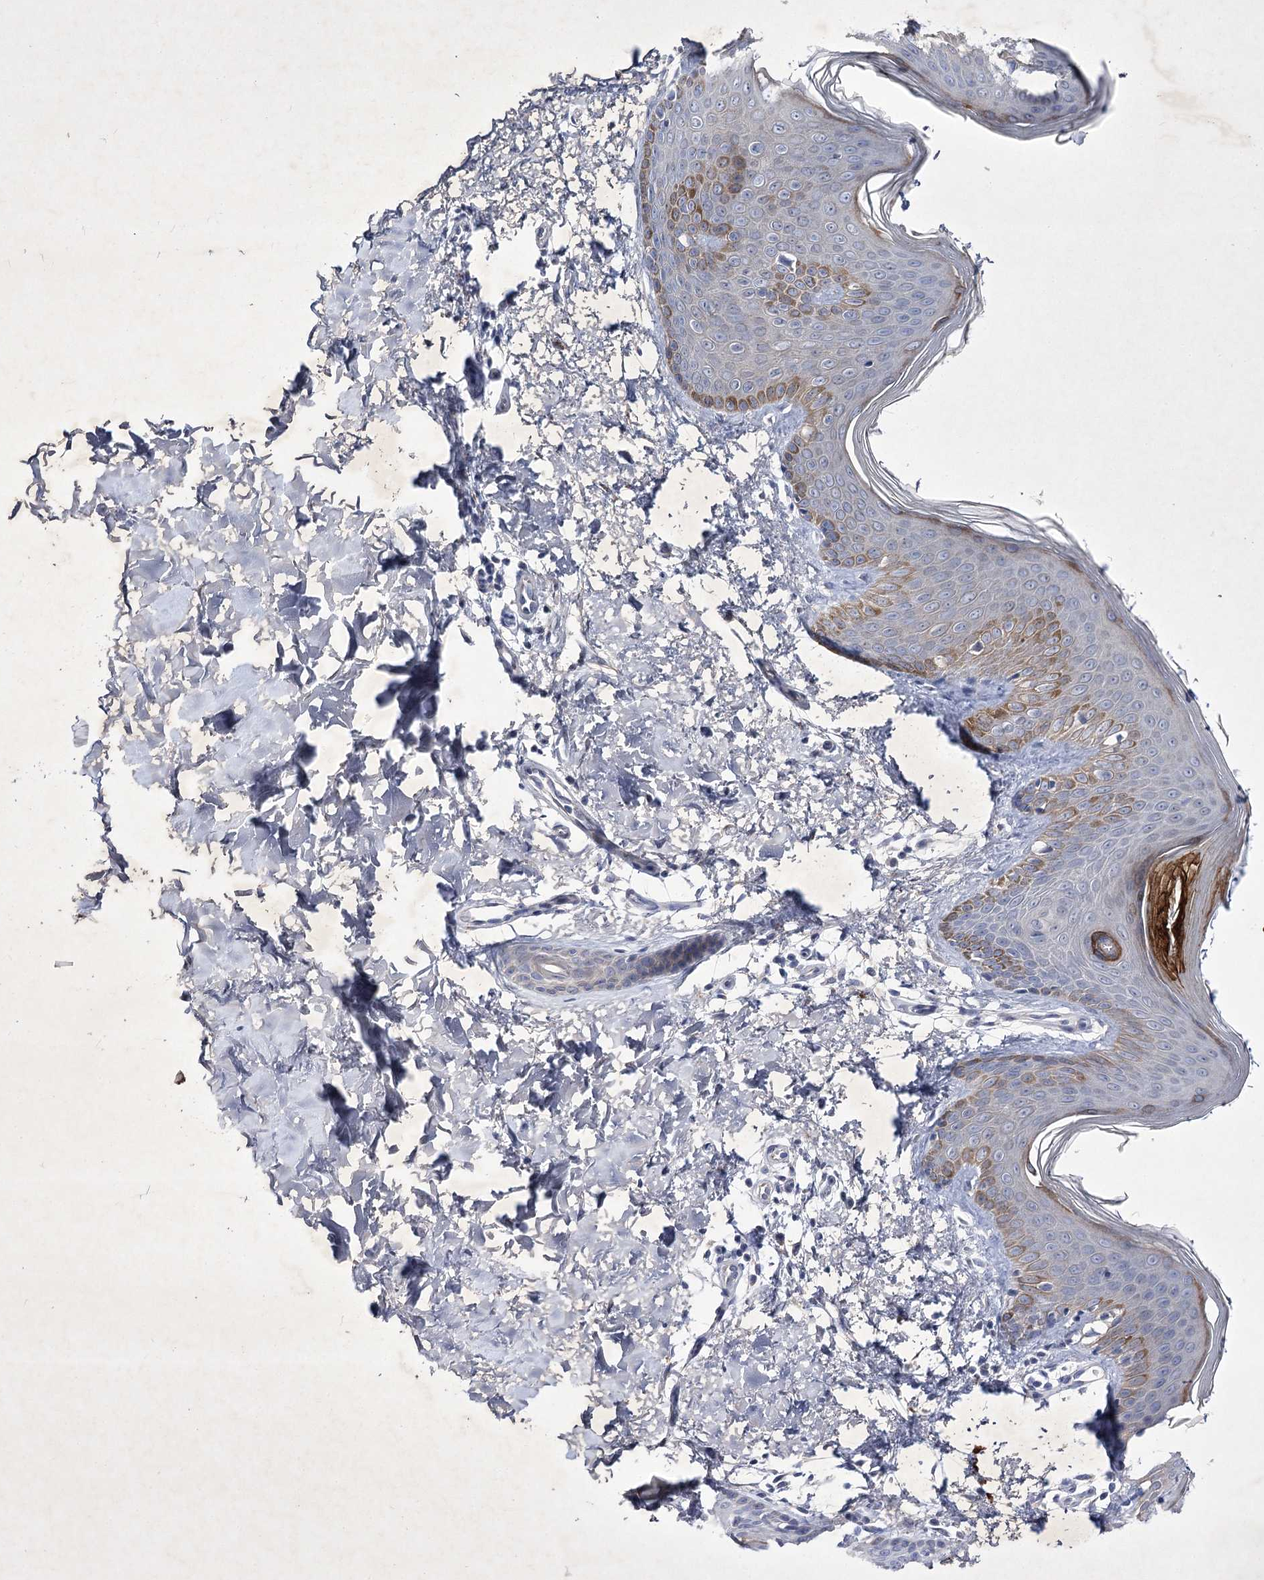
{"staining": {"intensity": "negative", "quantity": "none", "location": "none"}, "tissue": "skin", "cell_type": "Fibroblasts", "image_type": "normal", "snomed": [{"axis": "morphology", "description": "Normal tissue, NOS"}, {"axis": "topography", "description": "Skin"}], "caption": "High power microscopy photomicrograph of an immunohistochemistry photomicrograph of benign skin, revealing no significant staining in fibroblasts.", "gene": "COX15", "patient": {"sex": "male", "age": 36}}